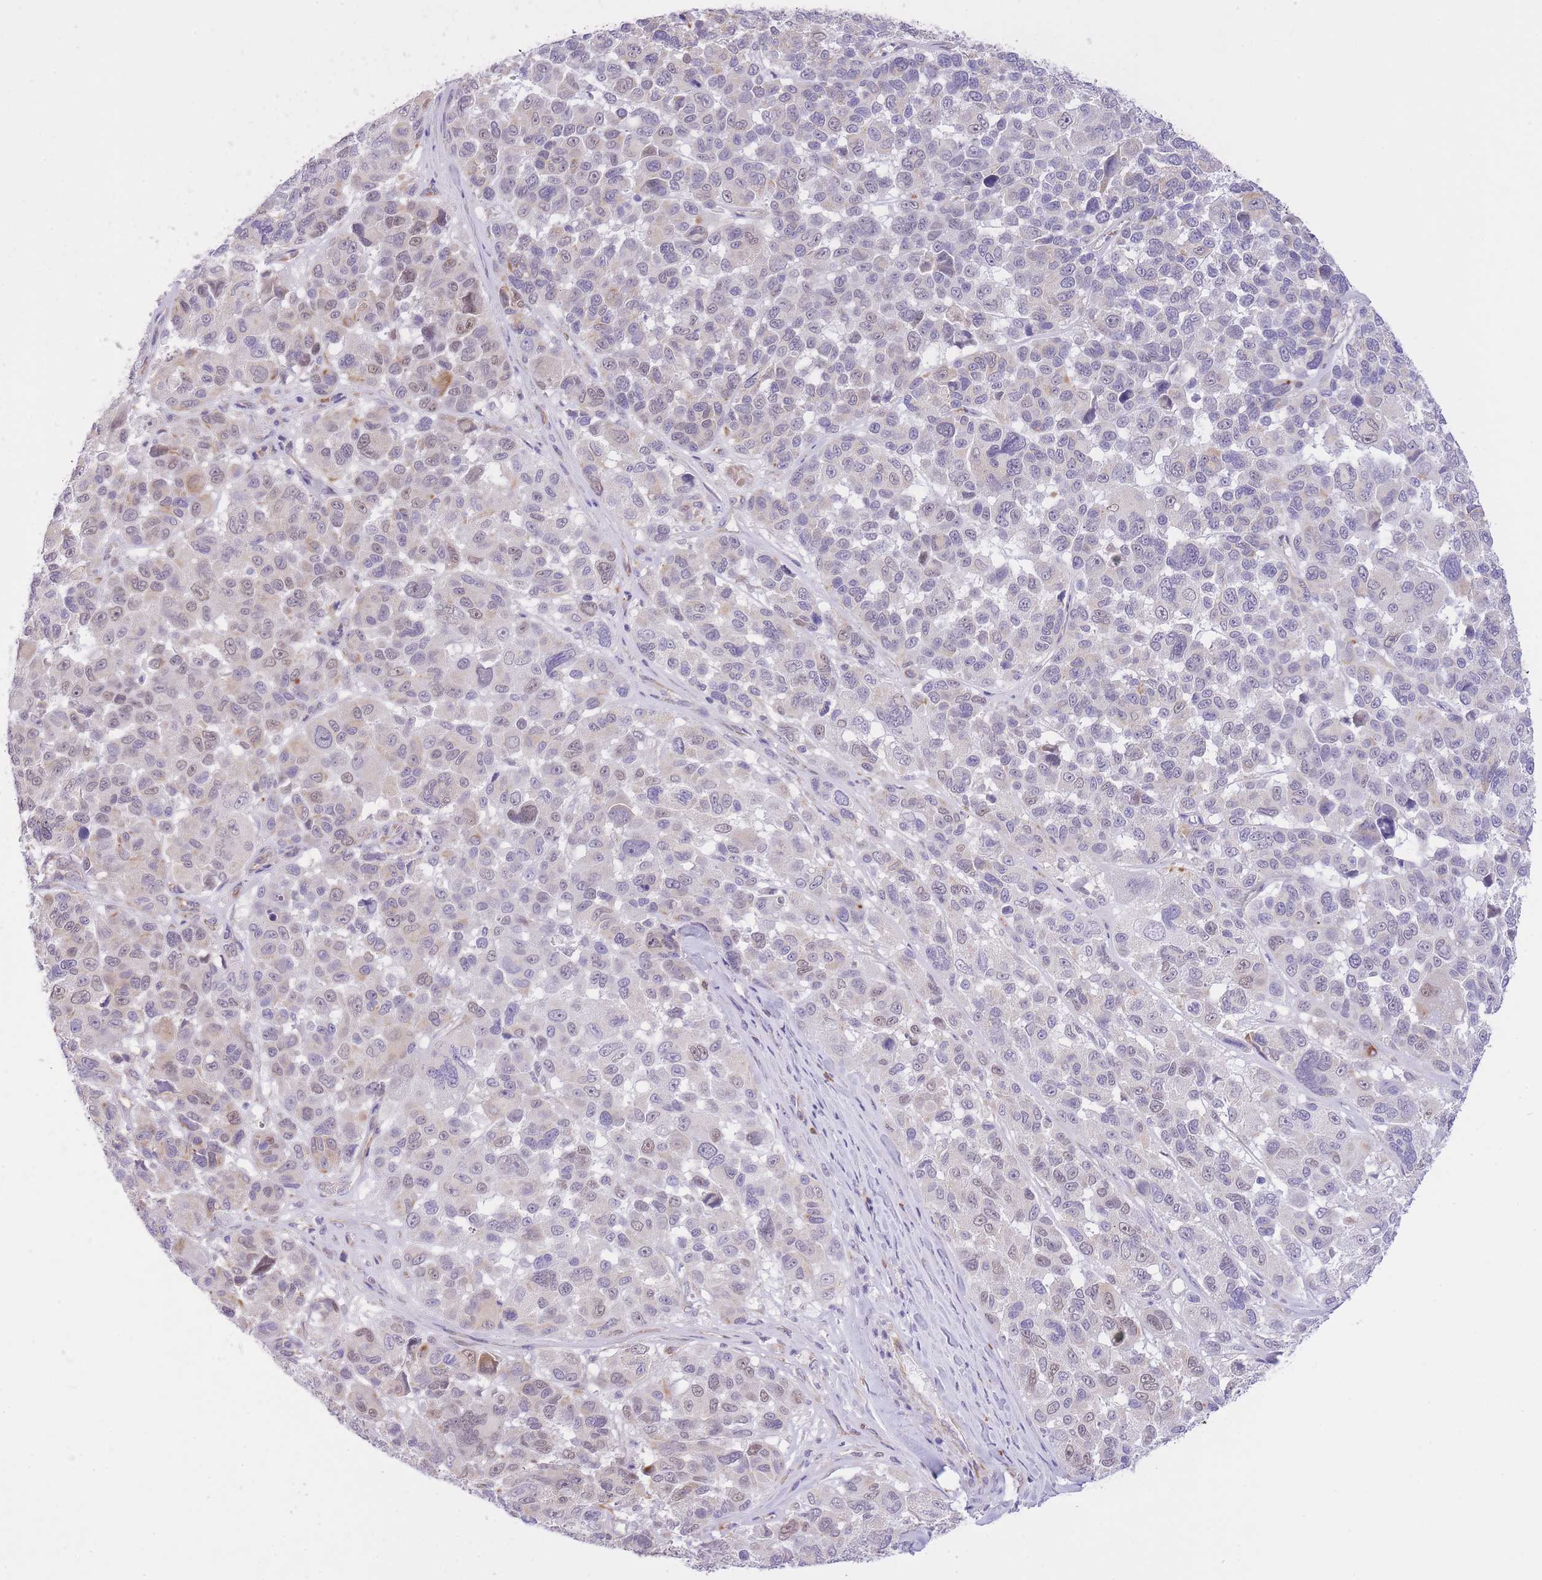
{"staining": {"intensity": "weak", "quantity": "25%-75%", "location": "nuclear"}, "tissue": "melanoma", "cell_type": "Tumor cells", "image_type": "cancer", "snomed": [{"axis": "morphology", "description": "Malignant melanoma, NOS"}, {"axis": "topography", "description": "Skin"}], "caption": "Malignant melanoma stained for a protein (brown) shows weak nuclear positive staining in about 25%-75% of tumor cells.", "gene": "MEIOSIN", "patient": {"sex": "female", "age": 66}}